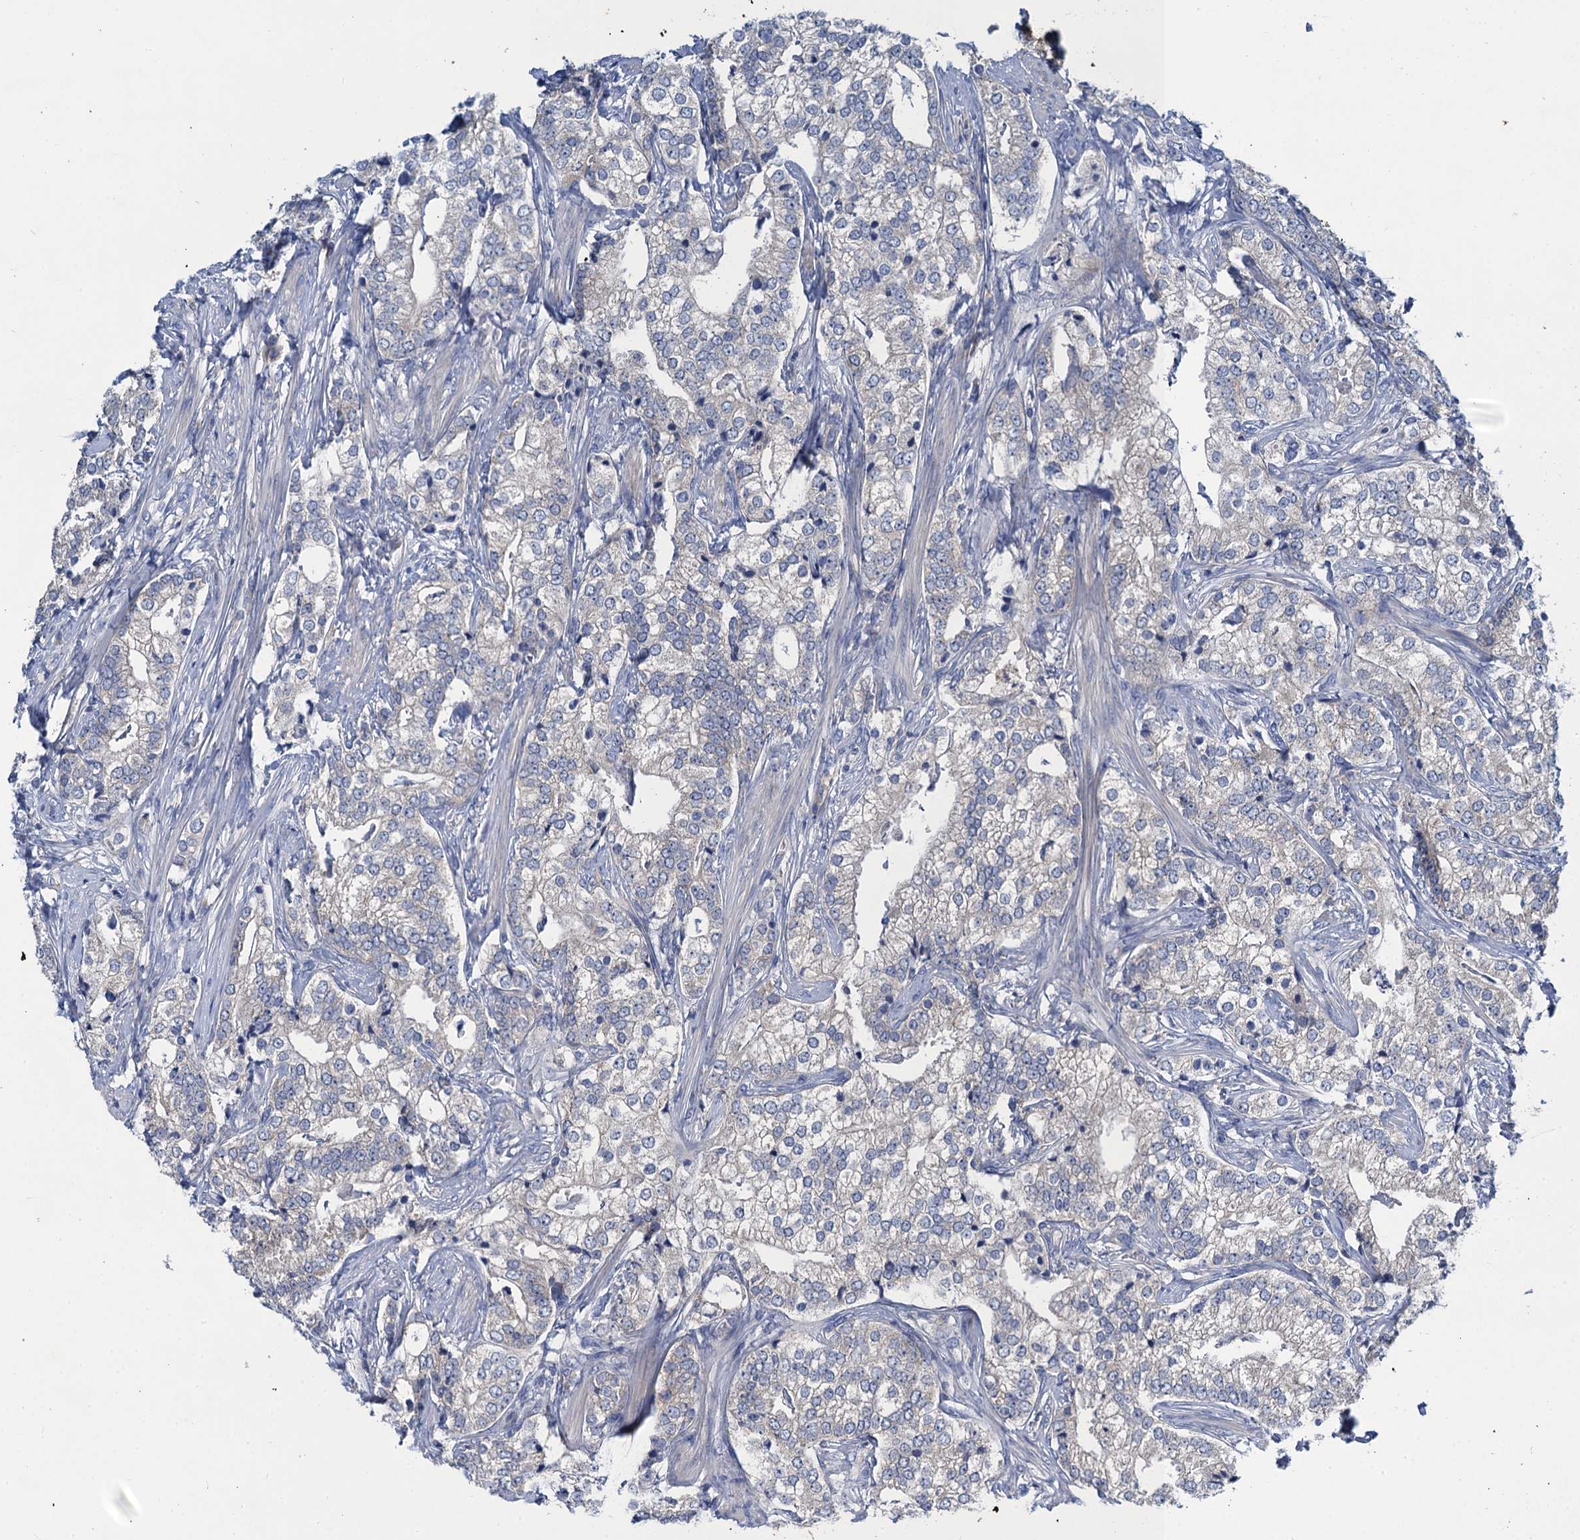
{"staining": {"intensity": "negative", "quantity": "none", "location": "none"}, "tissue": "prostate cancer", "cell_type": "Tumor cells", "image_type": "cancer", "snomed": [{"axis": "morphology", "description": "Adenocarcinoma, High grade"}, {"axis": "topography", "description": "Prostate"}], "caption": "Prostate cancer was stained to show a protein in brown. There is no significant expression in tumor cells. The staining was performed using DAB to visualize the protein expression in brown, while the nuclei were stained in blue with hematoxylin (Magnification: 20x).", "gene": "SNAP29", "patient": {"sex": "male", "age": 69}}